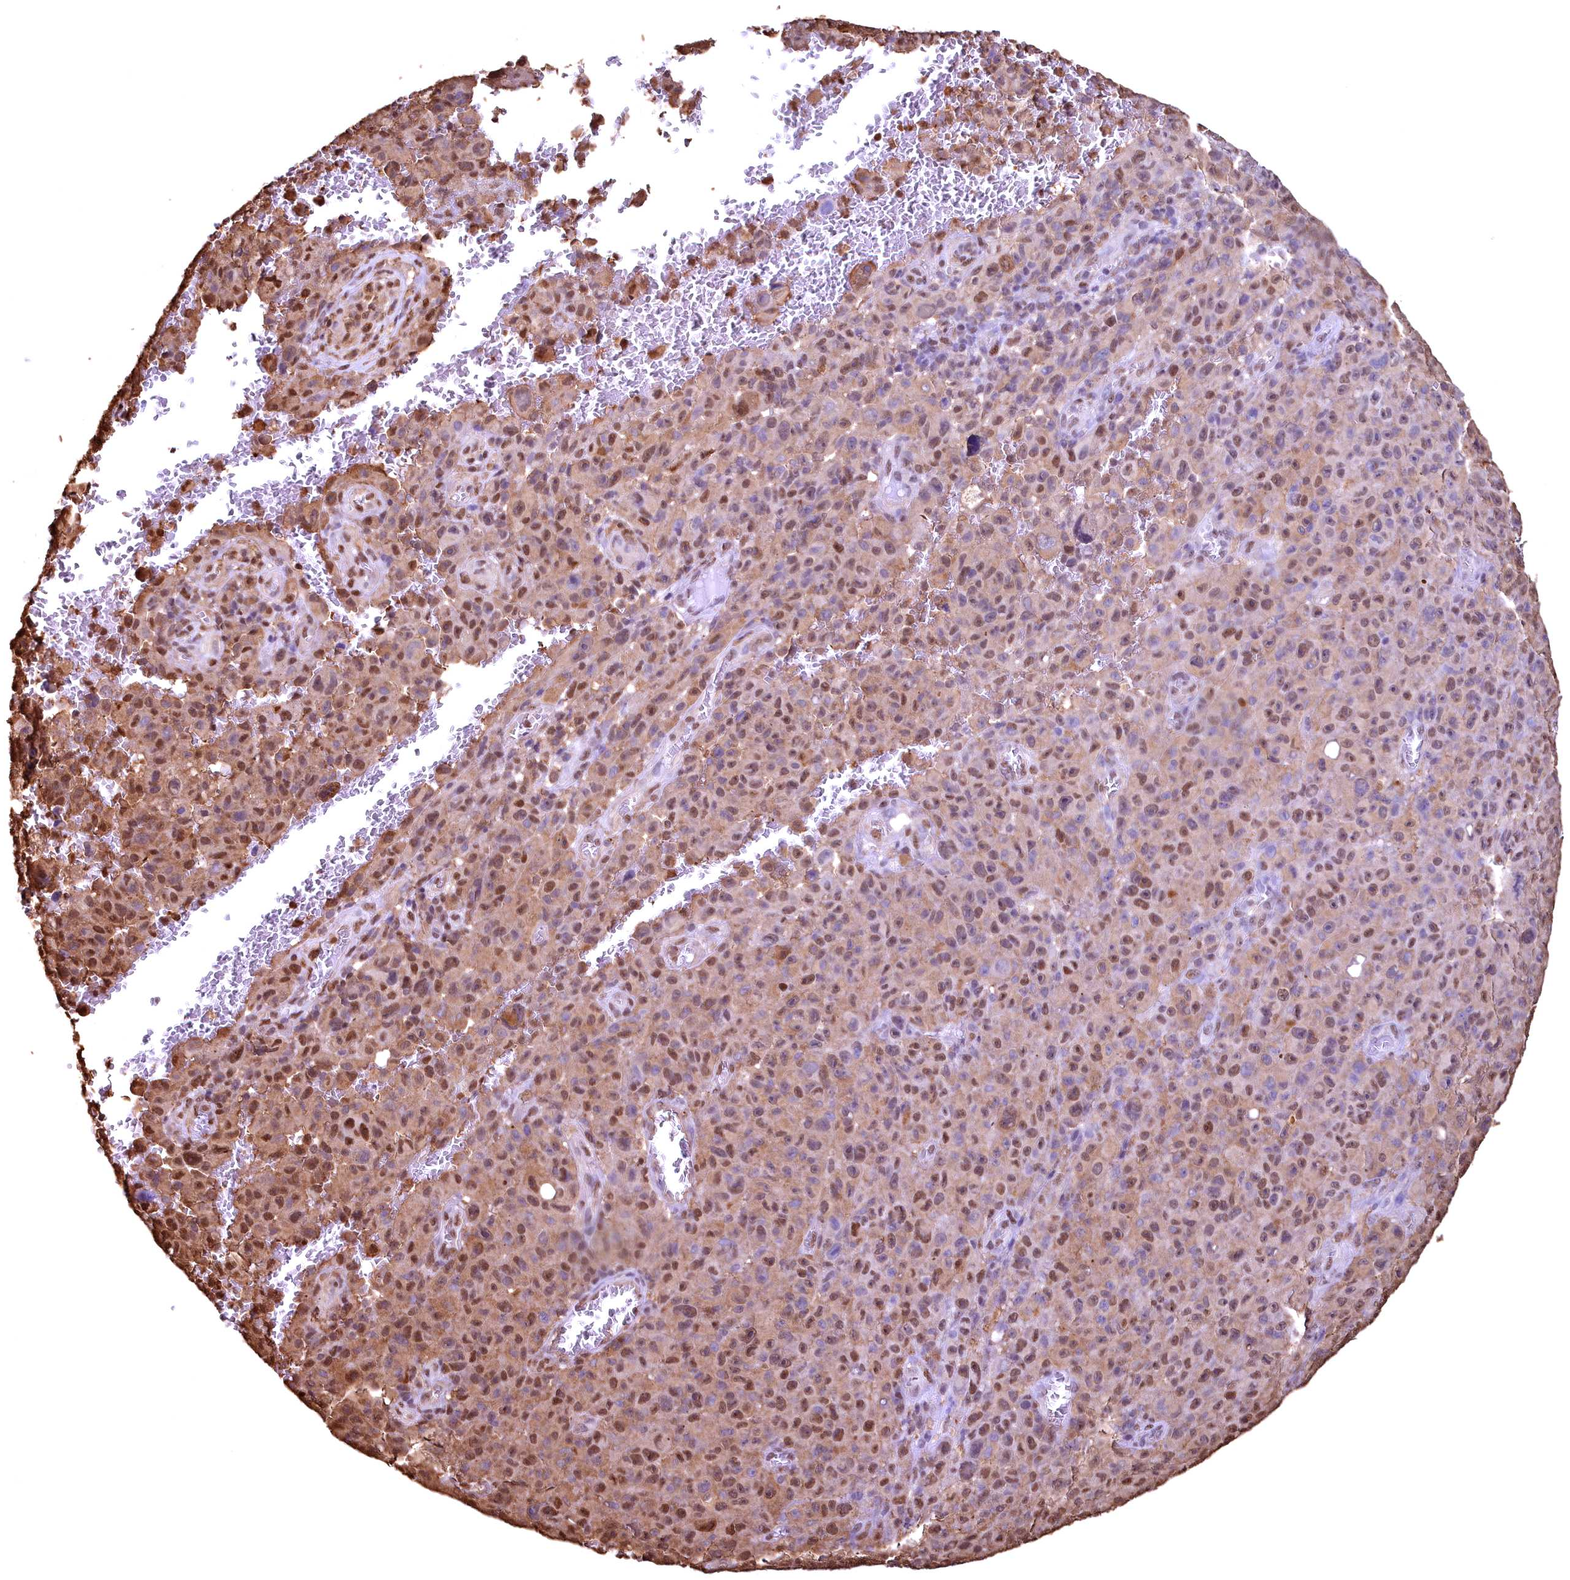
{"staining": {"intensity": "moderate", "quantity": ">75%", "location": "cytoplasmic/membranous,nuclear"}, "tissue": "melanoma", "cell_type": "Tumor cells", "image_type": "cancer", "snomed": [{"axis": "morphology", "description": "Malignant melanoma, NOS"}, {"axis": "topography", "description": "Skin"}], "caption": "DAB immunohistochemical staining of human melanoma exhibits moderate cytoplasmic/membranous and nuclear protein expression in approximately >75% of tumor cells.", "gene": "GAPDH", "patient": {"sex": "female", "age": 82}}